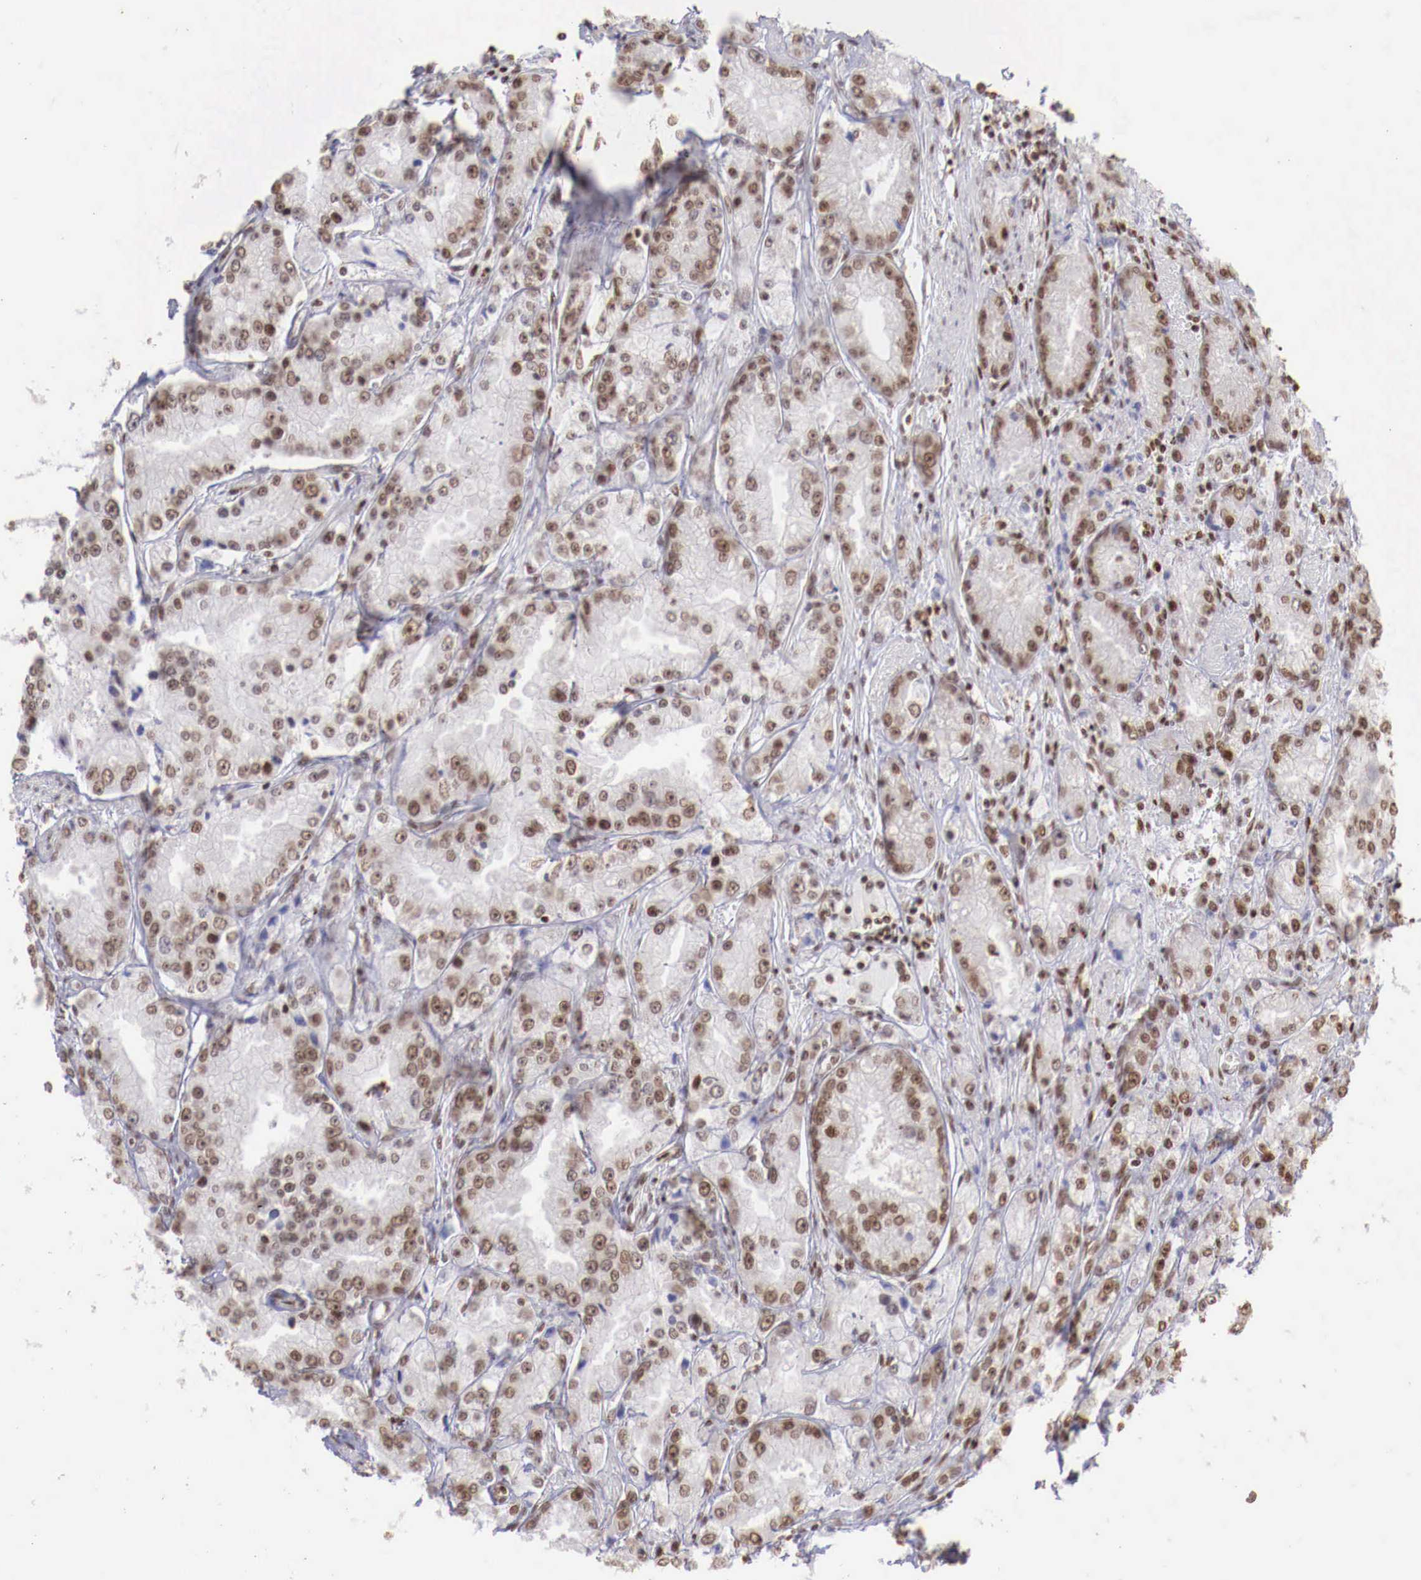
{"staining": {"intensity": "weak", "quantity": ">75%", "location": "nuclear"}, "tissue": "prostate cancer", "cell_type": "Tumor cells", "image_type": "cancer", "snomed": [{"axis": "morphology", "description": "Adenocarcinoma, Medium grade"}, {"axis": "topography", "description": "Prostate"}], "caption": "Protein staining of adenocarcinoma (medium-grade) (prostate) tissue shows weak nuclear staining in about >75% of tumor cells. The staining was performed using DAB (3,3'-diaminobenzidine), with brown indicating positive protein expression. Nuclei are stained blue with hematoxylin.", "gene": "MAX", "patient": {"sex": "male", "age": 72}}